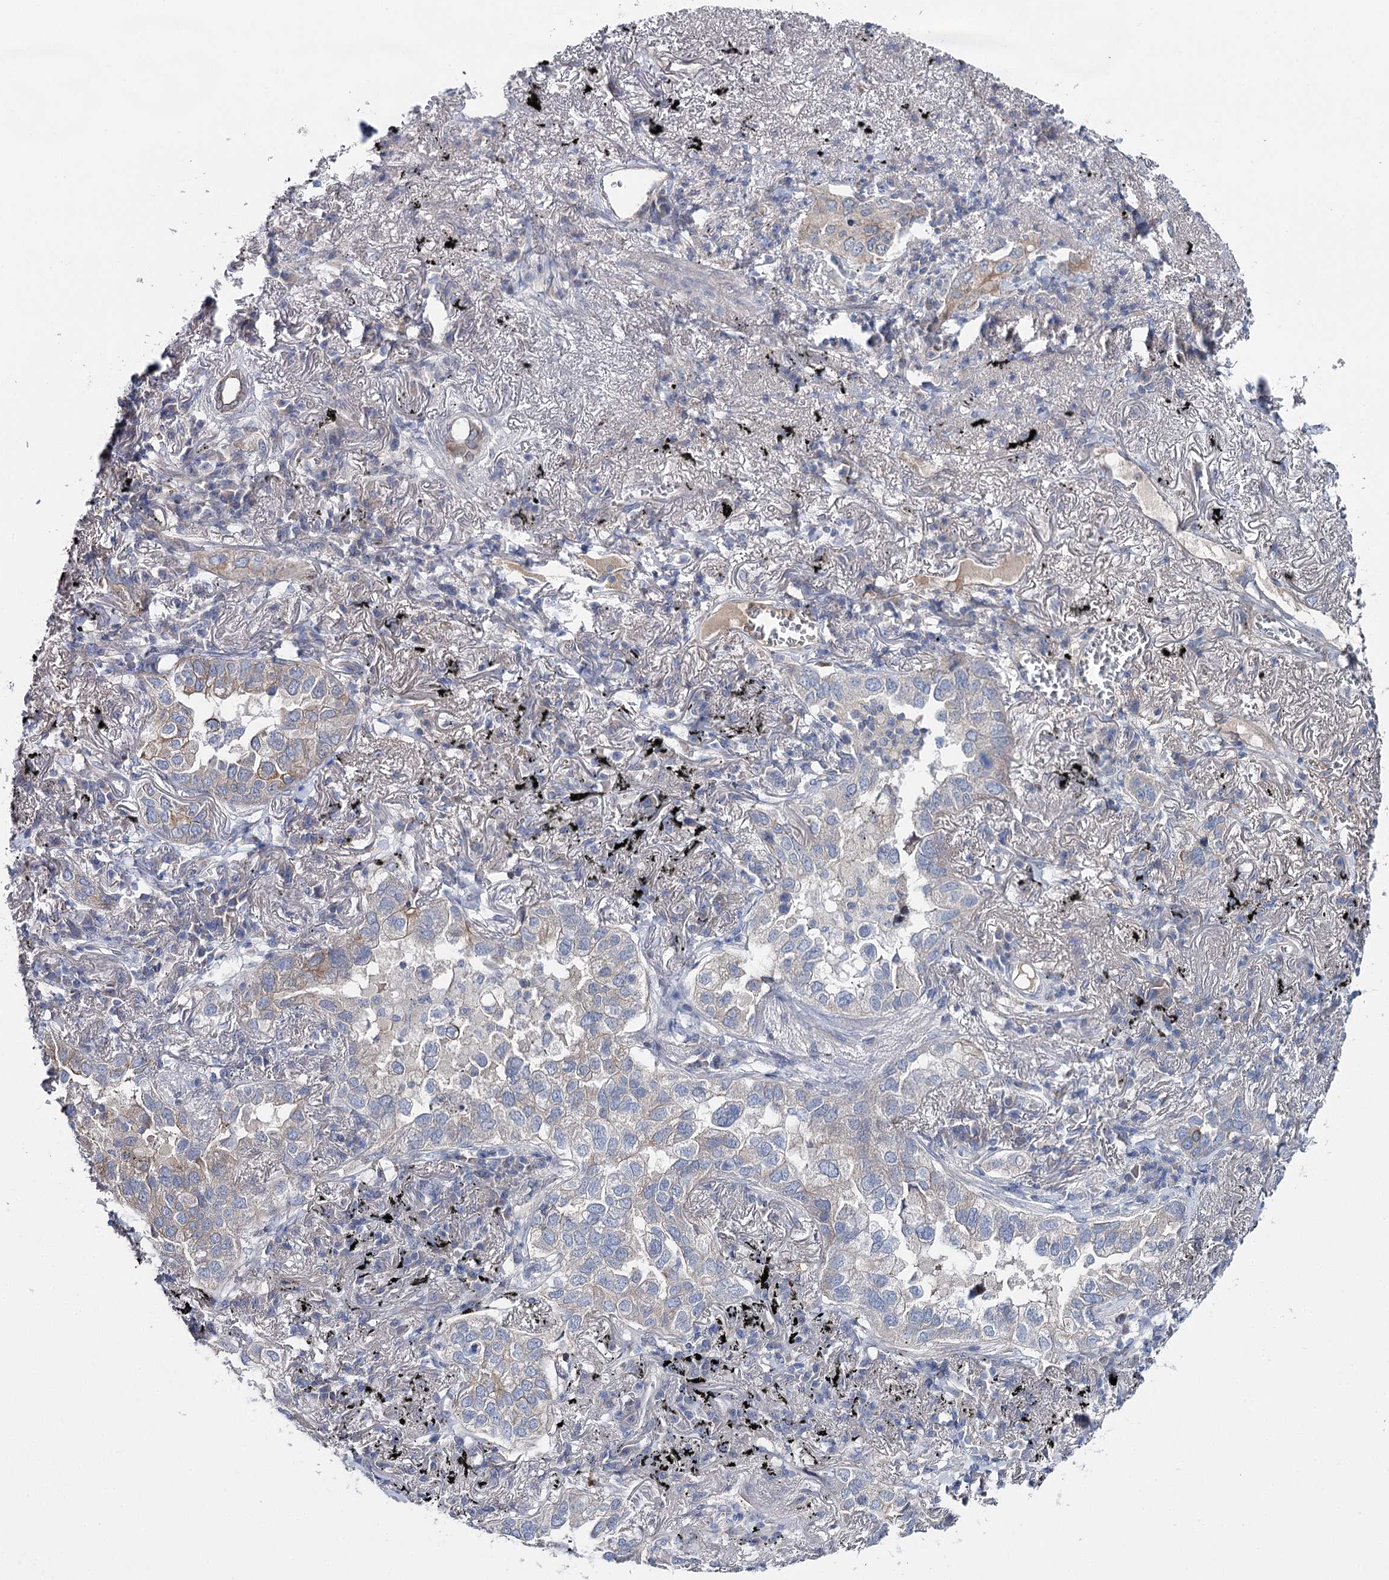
{"staining": {"intensity": "negative", "quantity": "none", "location": "none"}, "tissue": "lung cancer", "cell_type": "Tumor cells", "image_type": "cancer", "snomed": [{"axis": "morphology", "description": "Adenocarcinoma, NOS"}, {"axis": "topography", "description": "Lung"}], "caption": "There is no significant positivity in tumor cells of lung cancer.", "gene": "LRRC14B", "patient": {"sex": "male", "age": 65}}